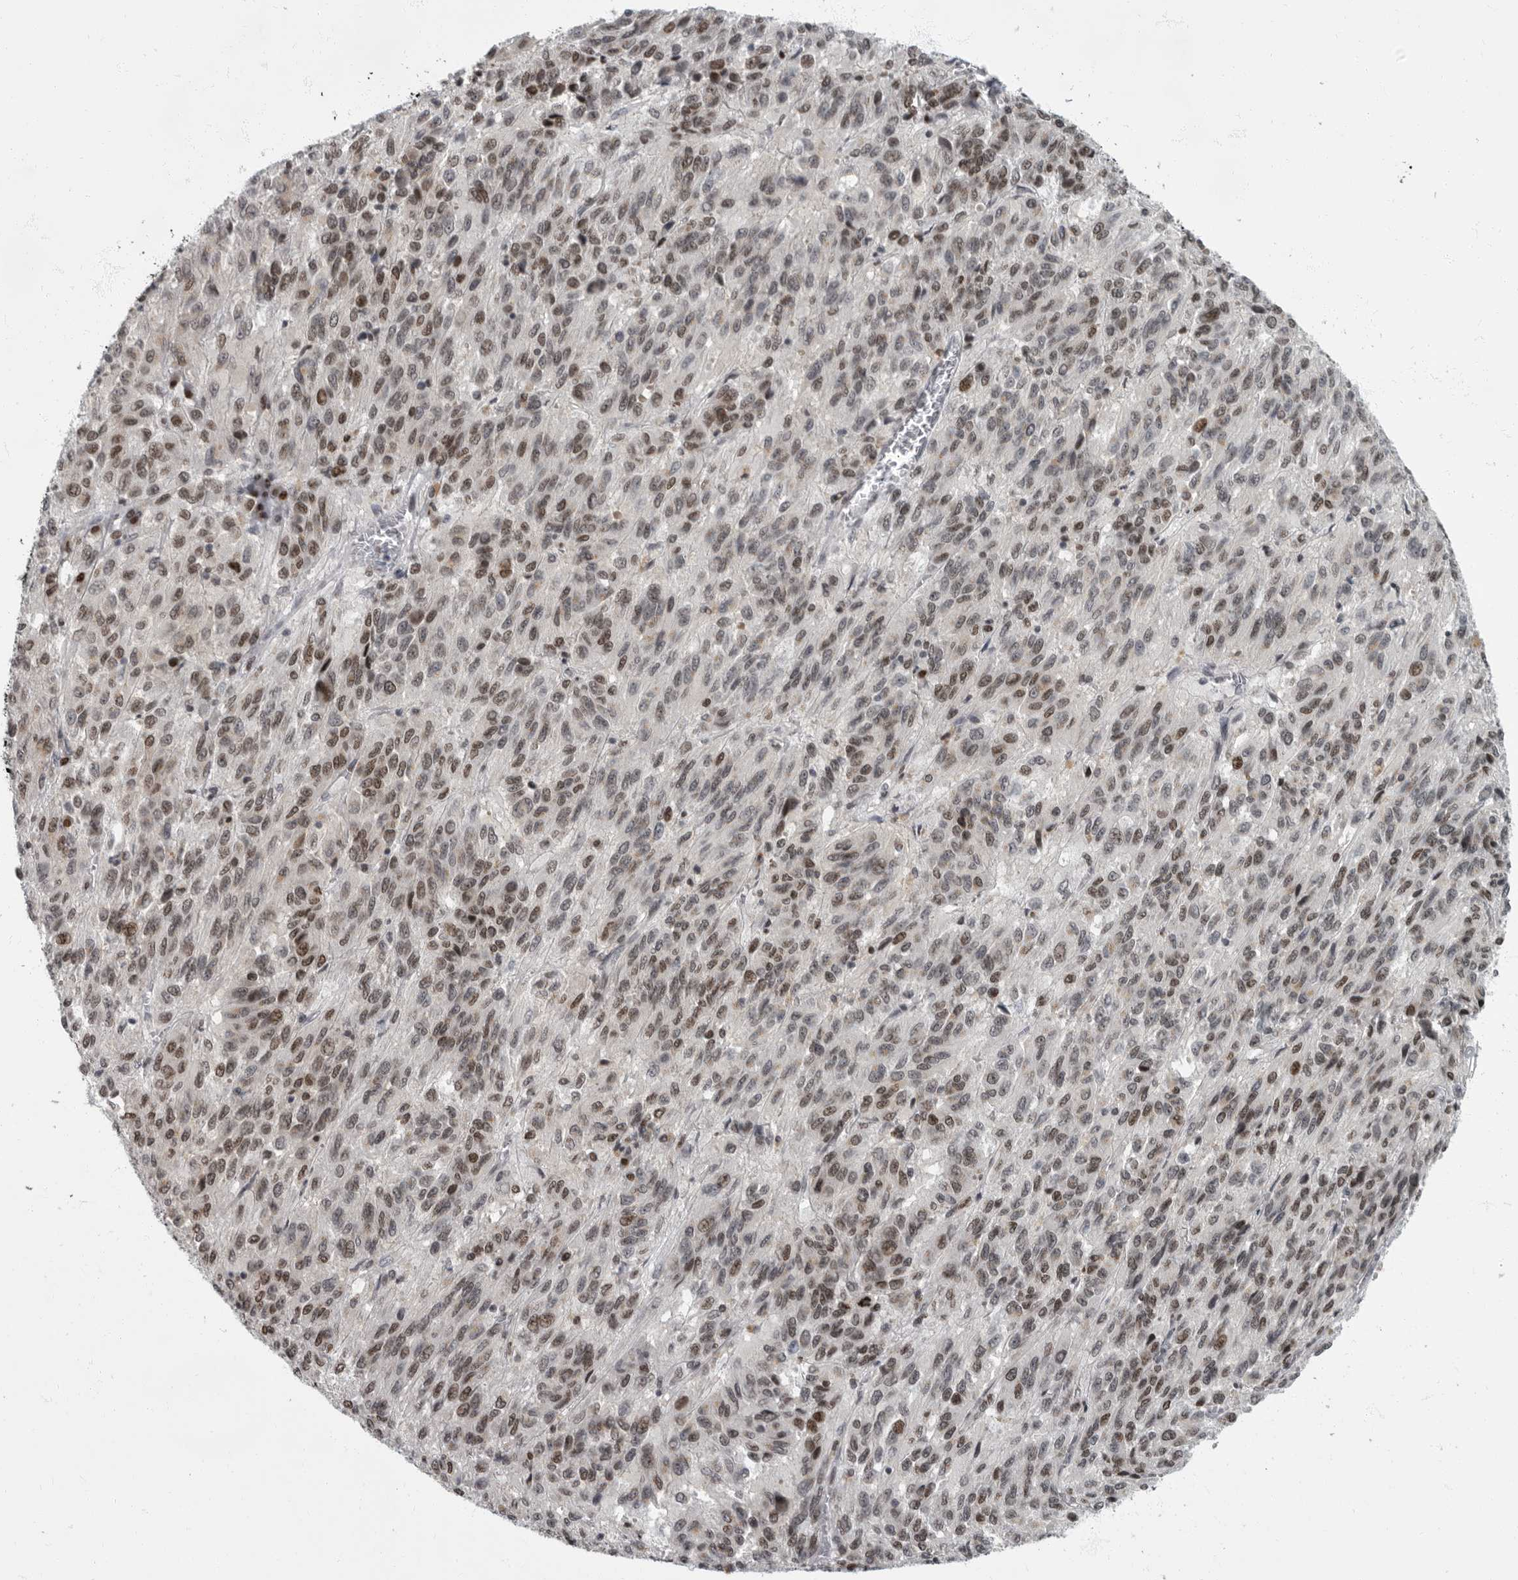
{"staining": {"intensity": "weak", "quantity": ">75%", "location": "nuclear"}, "tissue": "melanoma", "cell_type": "Tumor cells", "image_type": "cancer", "snomed": [{"axis": "morphology", "description": "Malignant melanoma, Metastatic site"}, {"axis": "topography", "description": "Lung"}], "caption": "Malignant melanoma (metastatic site) tissue exhibits weak nuclear positivity in approximately >75% of tumor cells, visualized by immunohistochemistry.", "gene": "EVI5", "patient": {"sex": "male", "age": 64}}